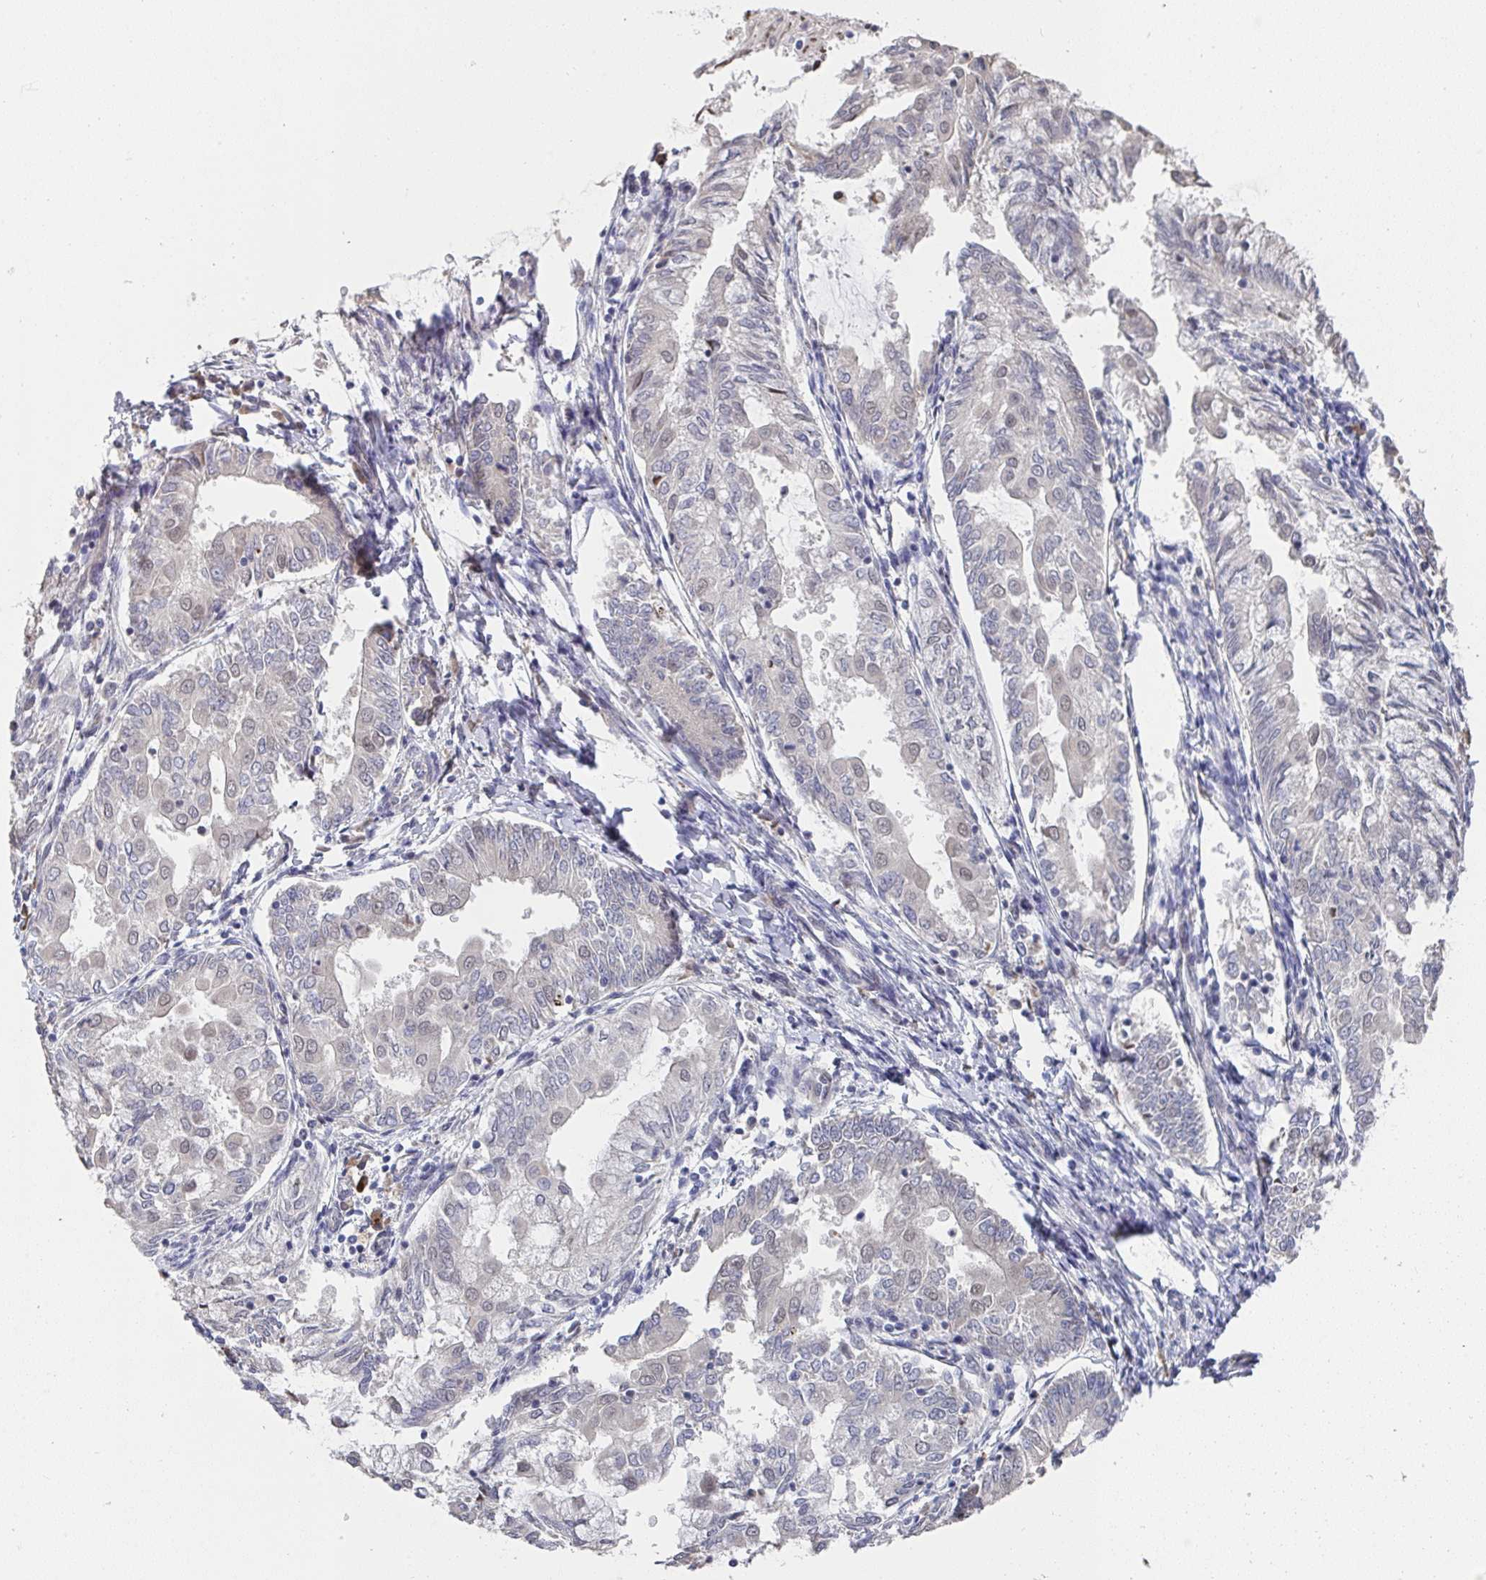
{"staining": {"intensity": "weak", "quantity": "<25%", "location": "nuclear"}, "tissue": "endometrial cancer", "cell_type": "Tumor cells", "image_type": "cancer", "snomed": [{"axis": "morphology", "description": "Adenocarcinoma, NOS"}, {"axis": "topography", "description": "Endometrium"}], "caption": "Immunohistochemical staining of adenocarcinoma (endometrial) shows no significant staining in tumor cells.", "gene": "JMJD1C", "patient": {"sex": "female", "age": 68}}